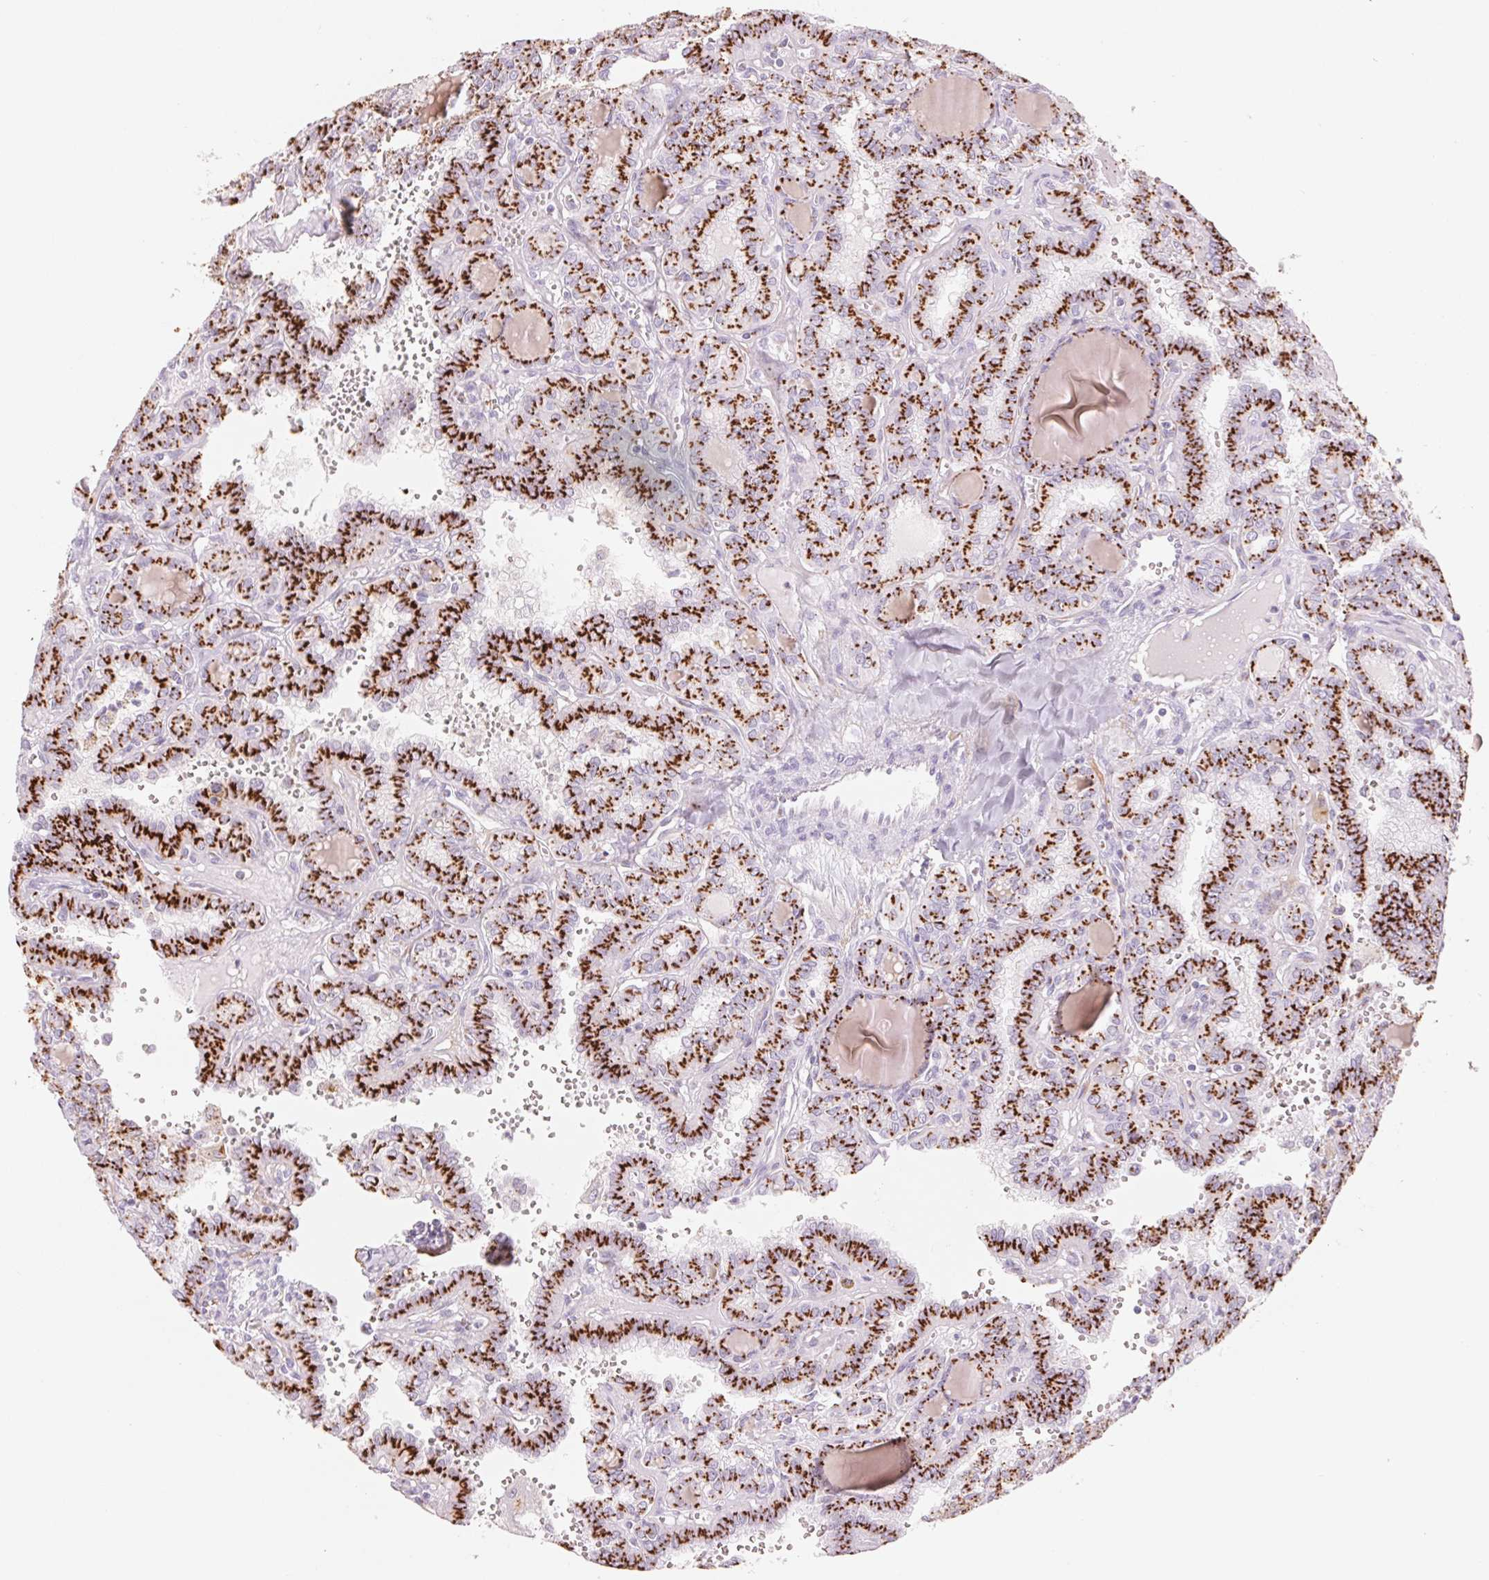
{"staining": {"intensity": "strong", "quantity": ">75%", "location": "cytoplasmic/membranous"}, "tissue": "thyroid cancer", "cell_type": "Tumor cells", "image_type": "cancer", "snomed": [{"axis": "morphology", "description": "Papillary adenocarcinoma, NOS"}, {"axis": "topography", "description": "Thyroid gland"}], "caption": "The histopathology image displays immunohistochemical staining of thyroid cancer. There is strong cytoplasmic/membranous positivity is identified in approximately >75% of tumor cells.", "gene": "GALNT7", "patient": {"sex": "female", "age": 41}}